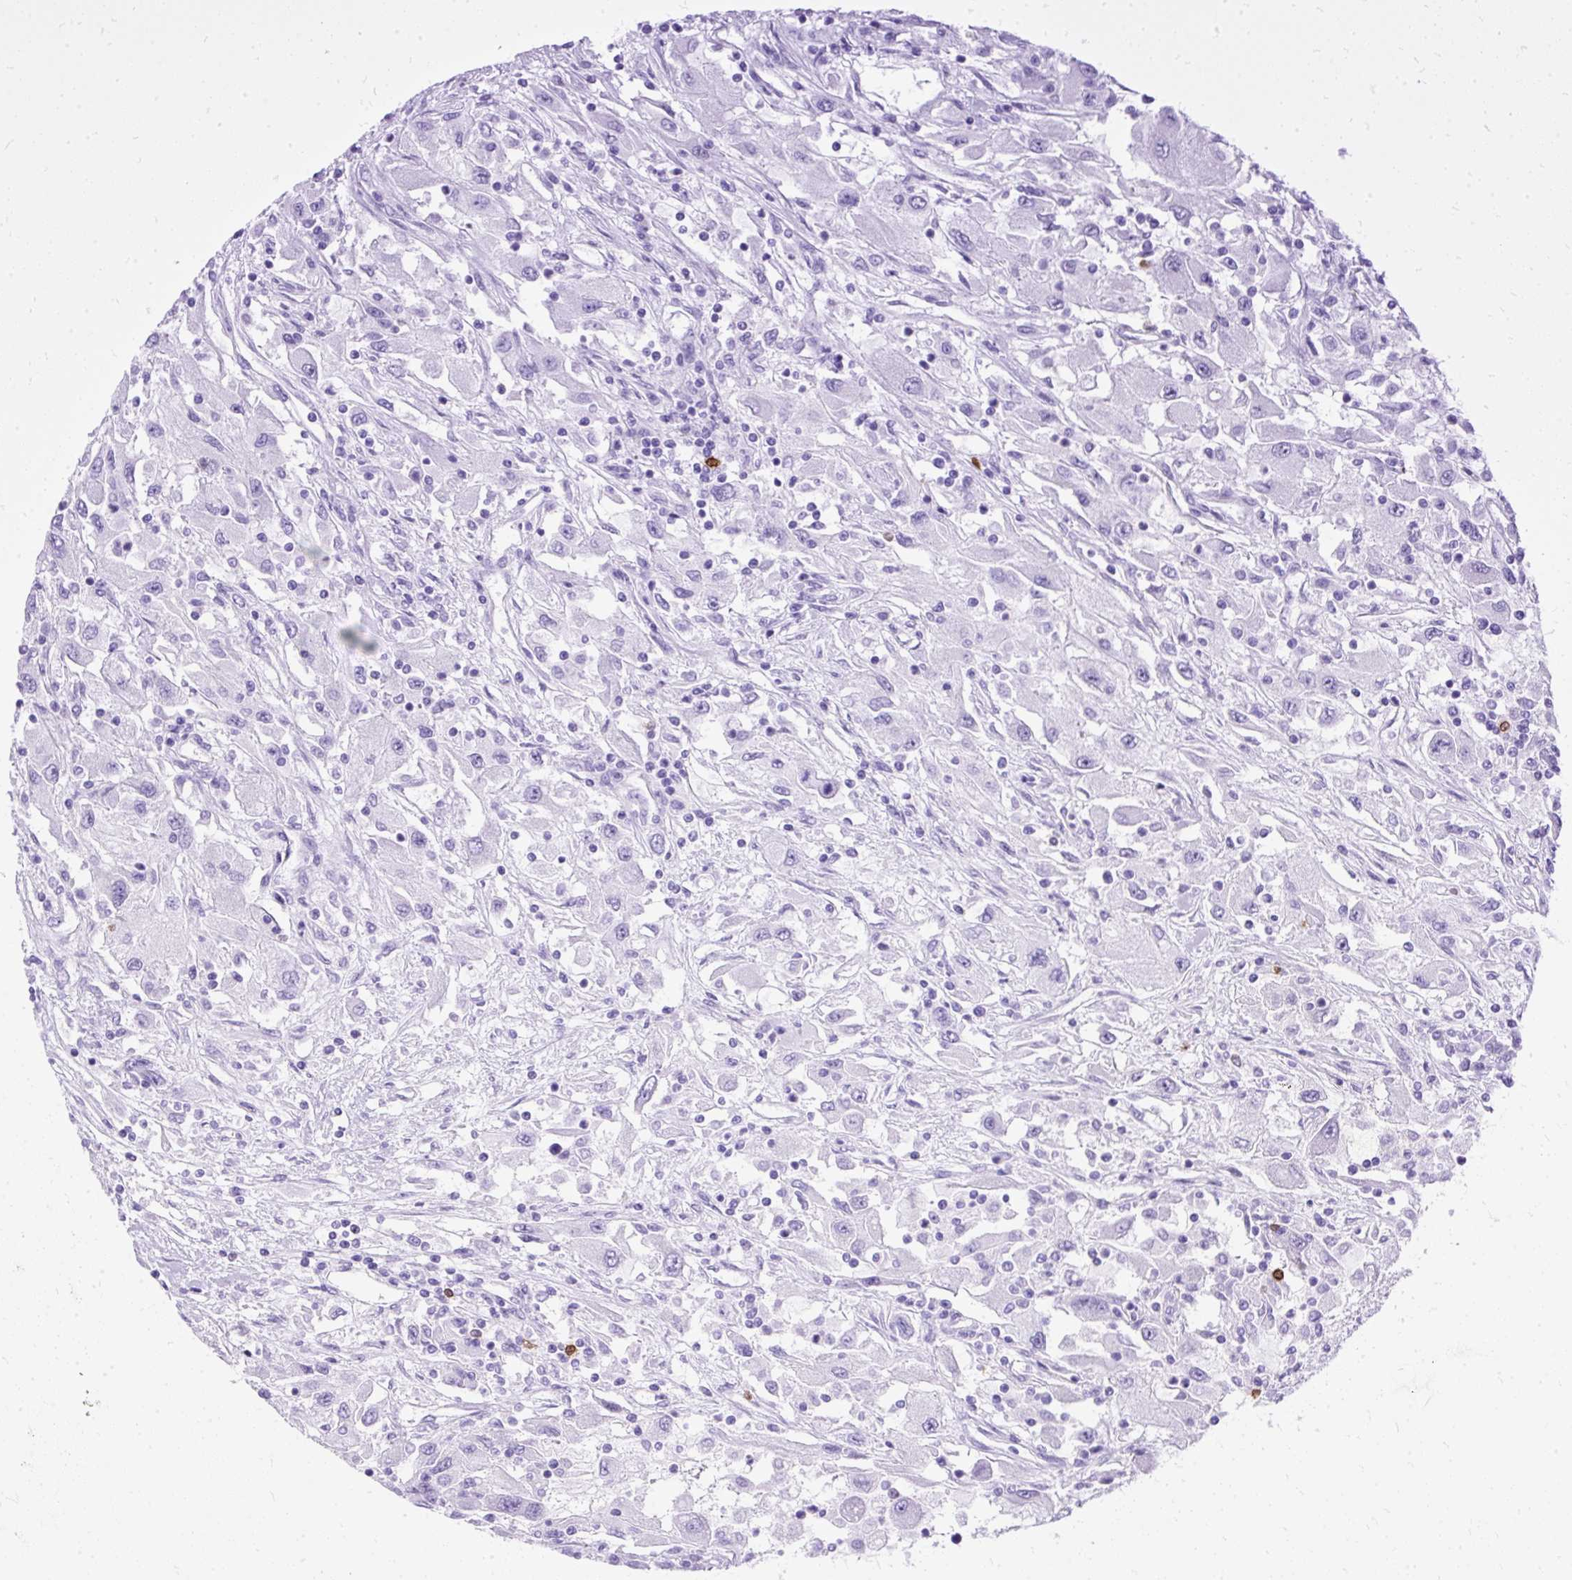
{"staining": {"intensity": "negative", "quantity": "none", "location": "none"}, "tissue": "renal cancer", "cell_type": "Tumor cells", "image_type": "cancer", "snomed": [{"axis": "morphology", "description": "Adenocarcinoma, NOS"}, {"axis": "topography", "description": "Kidney"}], "caption": "Immunohistochemical staining of human renal adenocarcinoma demonstrates no significant positivity in tumor cells.", "gene": "PVALB", "patient": {"sex": "female", "age": 67}}